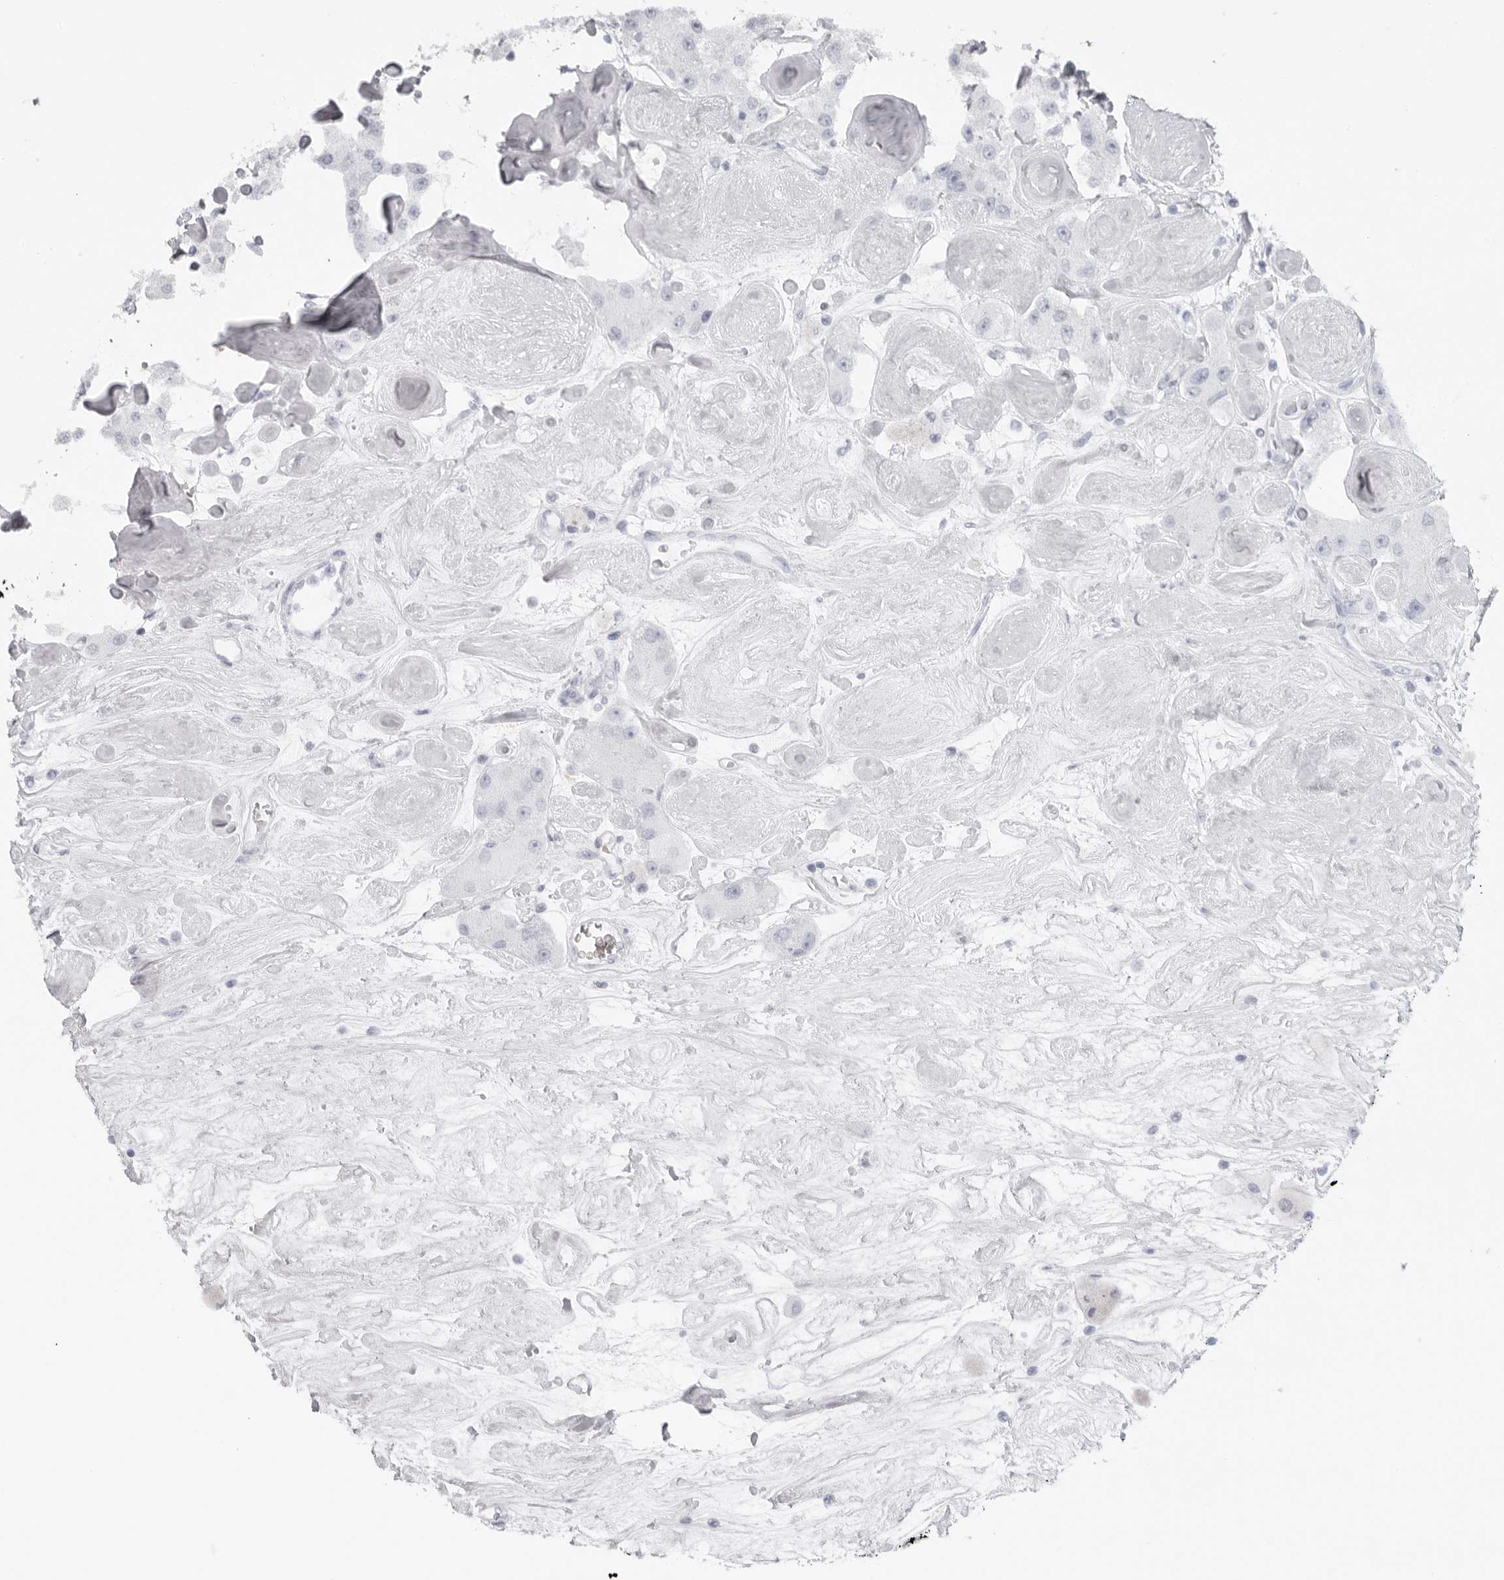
{"staining": {"intensity": "negative", "quantity": "none", "location": "none"}, "tissue": "carcinoid", "cell_type": "Tumor cells", "image_type": "cancer", "snomed": [{"axis": "morphology", "description": "Carcinoid, malignant, NOS"}, {"axis": "topography", "description": "Pancreas"}], "caption": "IHC image of malignant carcinoid stained for a protein (brown), which demonstrates no staining in tumor cells.", "gene": "EPB41", "patient": {"sex": "male", "age": 41}}